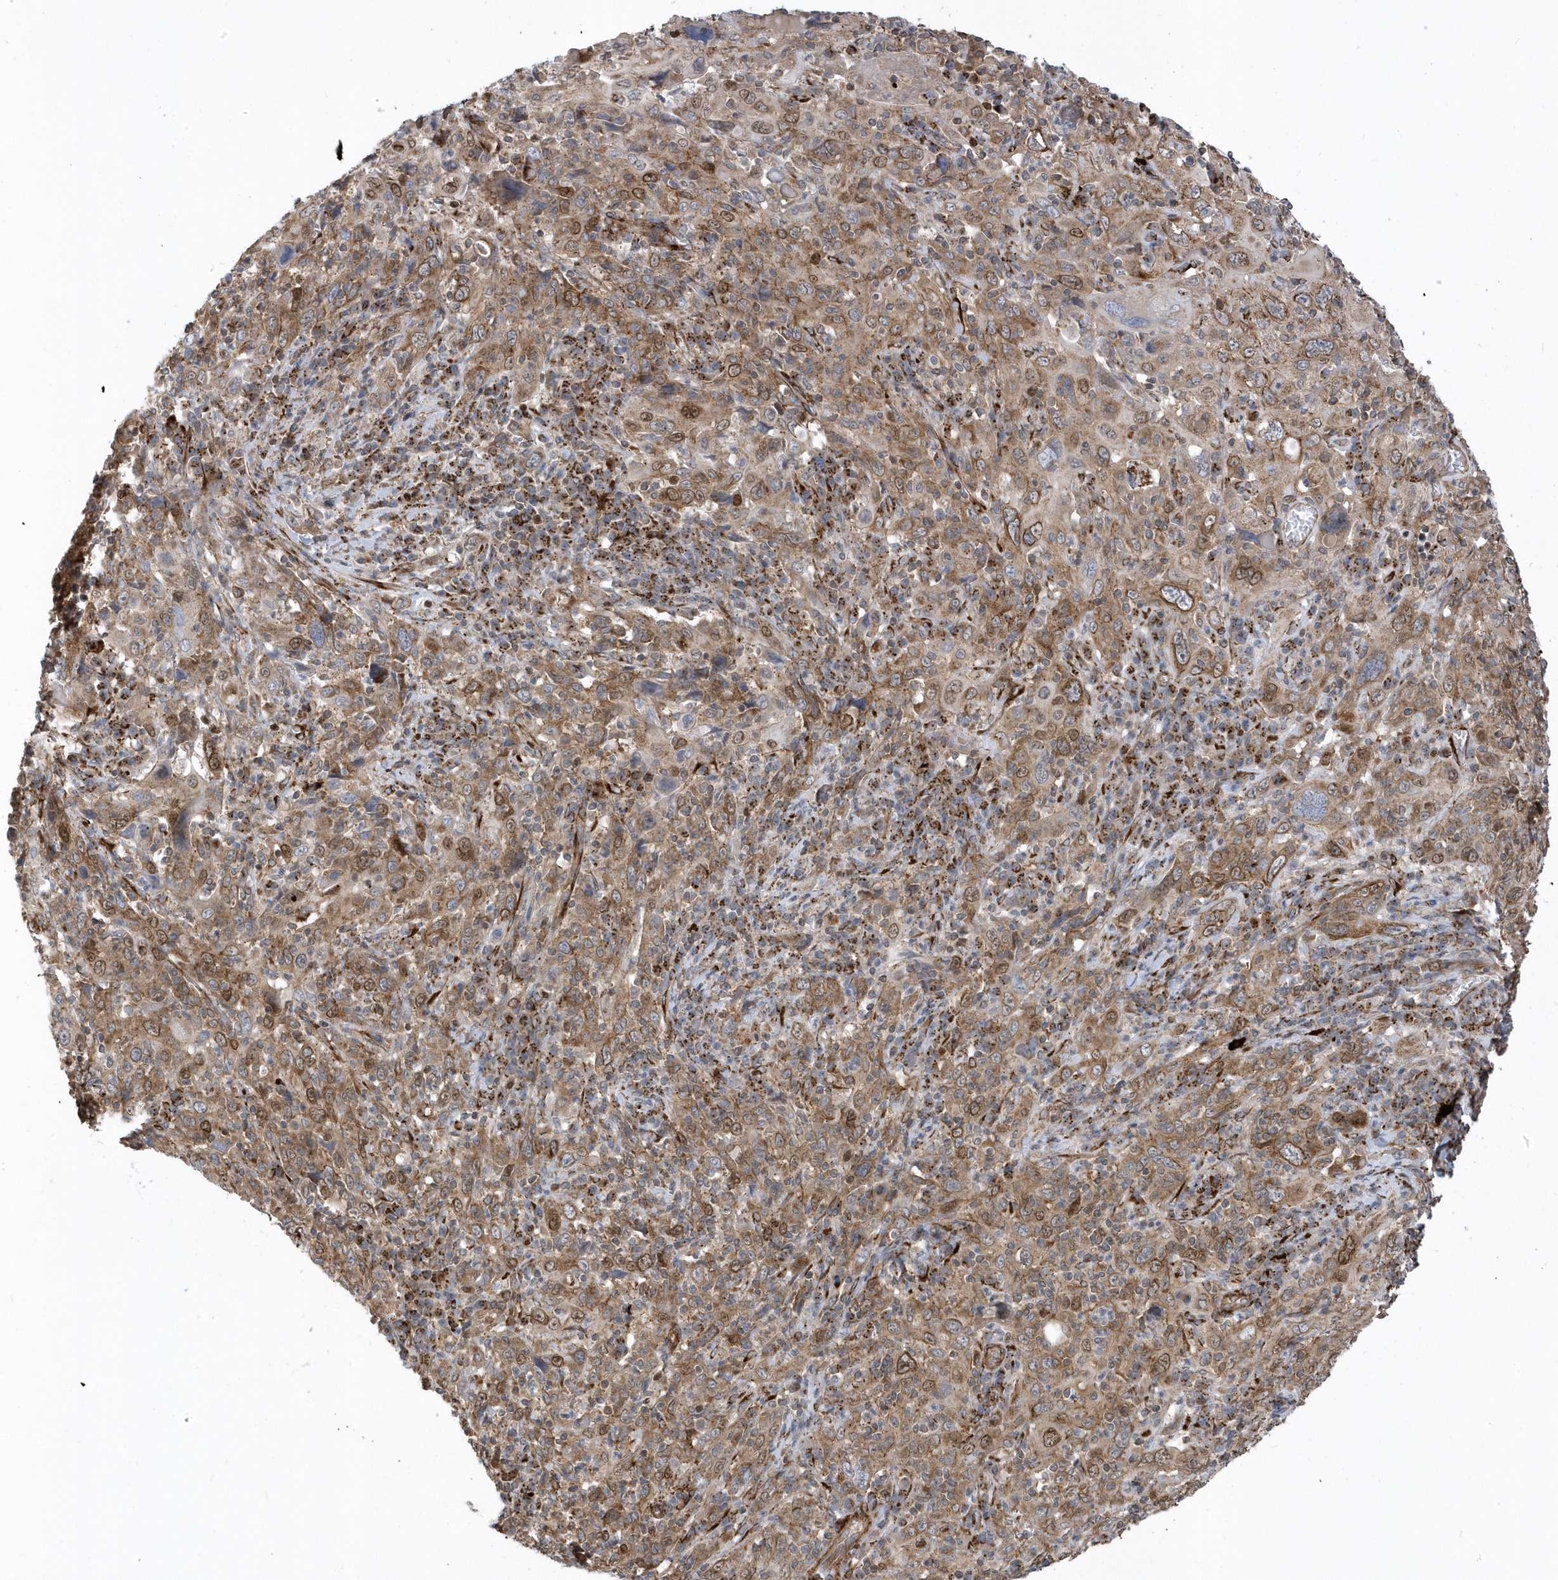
{"staining": {"intensity": "moderate", "quantity": ">75%", "location": "cytoplasmic/membranous,nuclear"}, "tissue": "cervical cancer", "cell_type": "Tumor cells", "image_type": "cancer", "snomed": [{"axis": "morphology", "description": "Squamous cell carcinoma, NOS"}, {"axis": "topography", "description": "Cervix"}], "caption": "Immunohistochemical staining of cervical squamous cell carcinoma exhibits medium levels of moderate cytoplasmic/membranous and nuclear protein expression in approximately >75% of tumor cells. (DAB = brown stain, brightfield microscopy at high magnification).", "gene": "HRH4", "patient": {"sex": "female", "age": 46}}